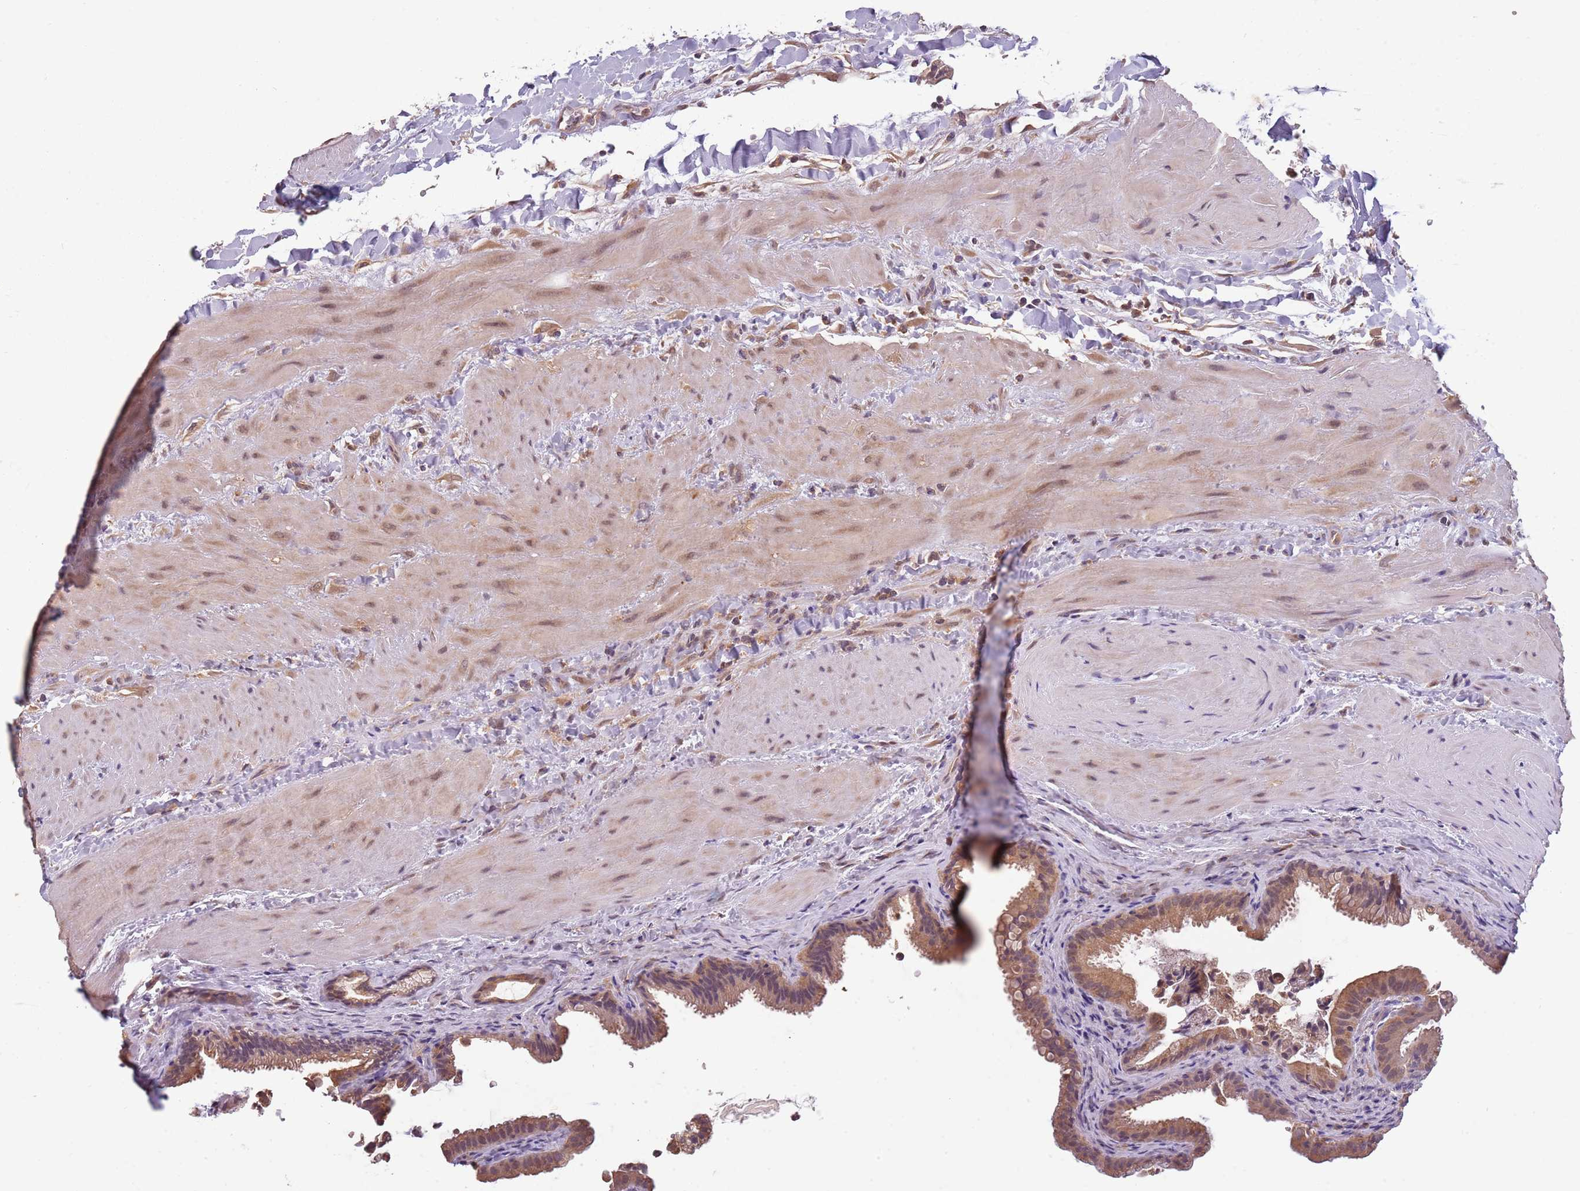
{"staining": {"intensity": "moderate", "quantity": ">75%", "location": "cytoplasmic/membranous"}, "tissue": "gallbladder", "cell_type": "Glandular cells", "image_type": "normal", "snomed": [{"axis": "morphology", "description": "Normal tissue, NOS"}, {"axis": "topography", "description": "Gallbladder"}], "caption": "Protein staining exhibits moderate cytoplasmic/membranous expression in about >75% of glandular cells in benign gallbladder.", "gene": "USP32", "patient": {"sex": "male", "age": 24}}